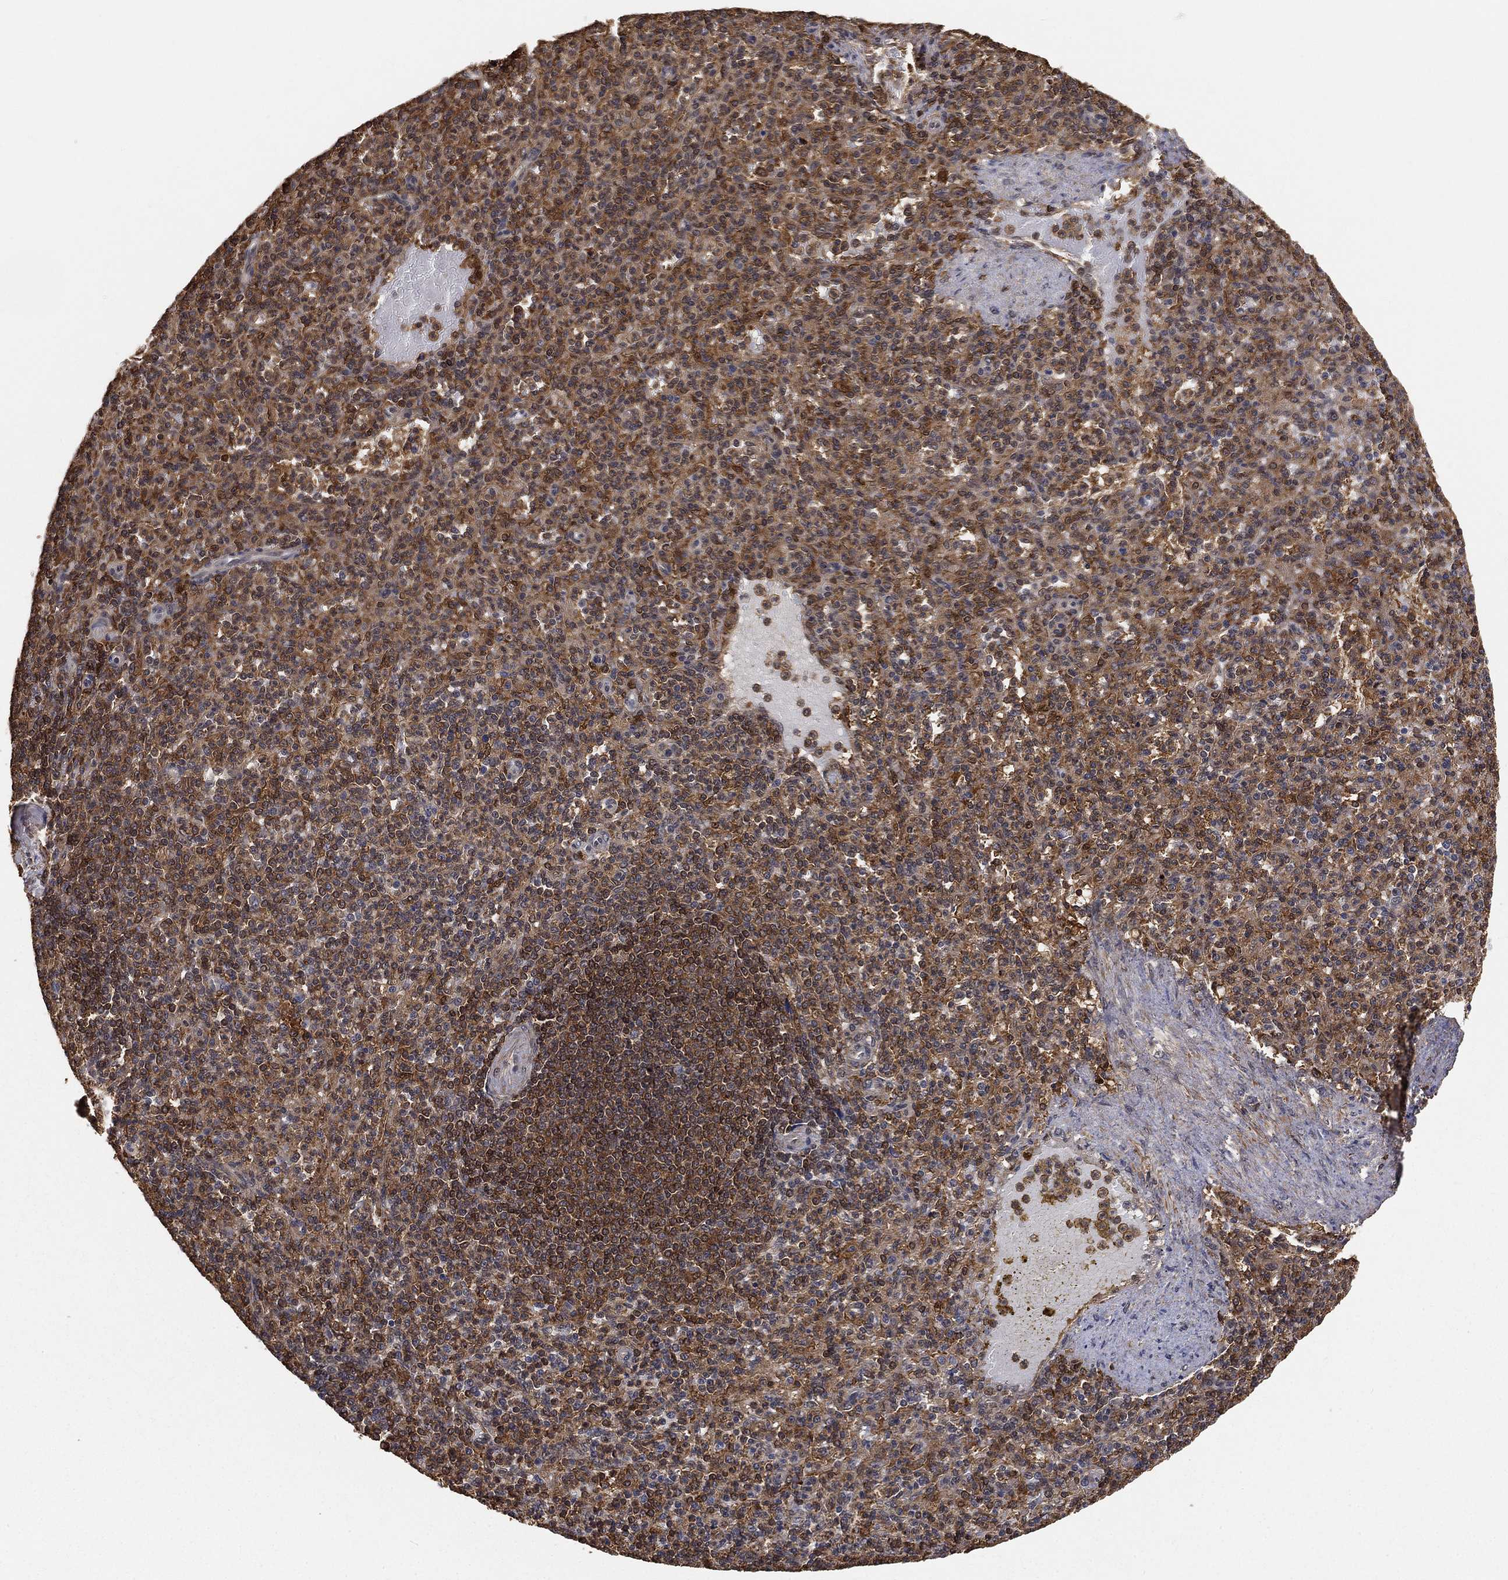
{"staining": {"intensity": "moderate", "quantity": ">75%", "location": "cytoplasmic/membranous"}, "tissue": "spleen", "cell_type": "Cells in red pulp", "image_type": "normal", "snomed": [{"axis": "morphology", "description": "Normal tissue, NOS"}, {"axis": "topography", "description": "Spleen"}], "caption": "About >75% of cells in red pulp in unremarkable spleen reveal moderate cytoplasmic/membranous protein positivity as visualized by brown immunohistochemical staining.", "gene": "CRYL1", "patient": {"sex": "female", "age": 74}}